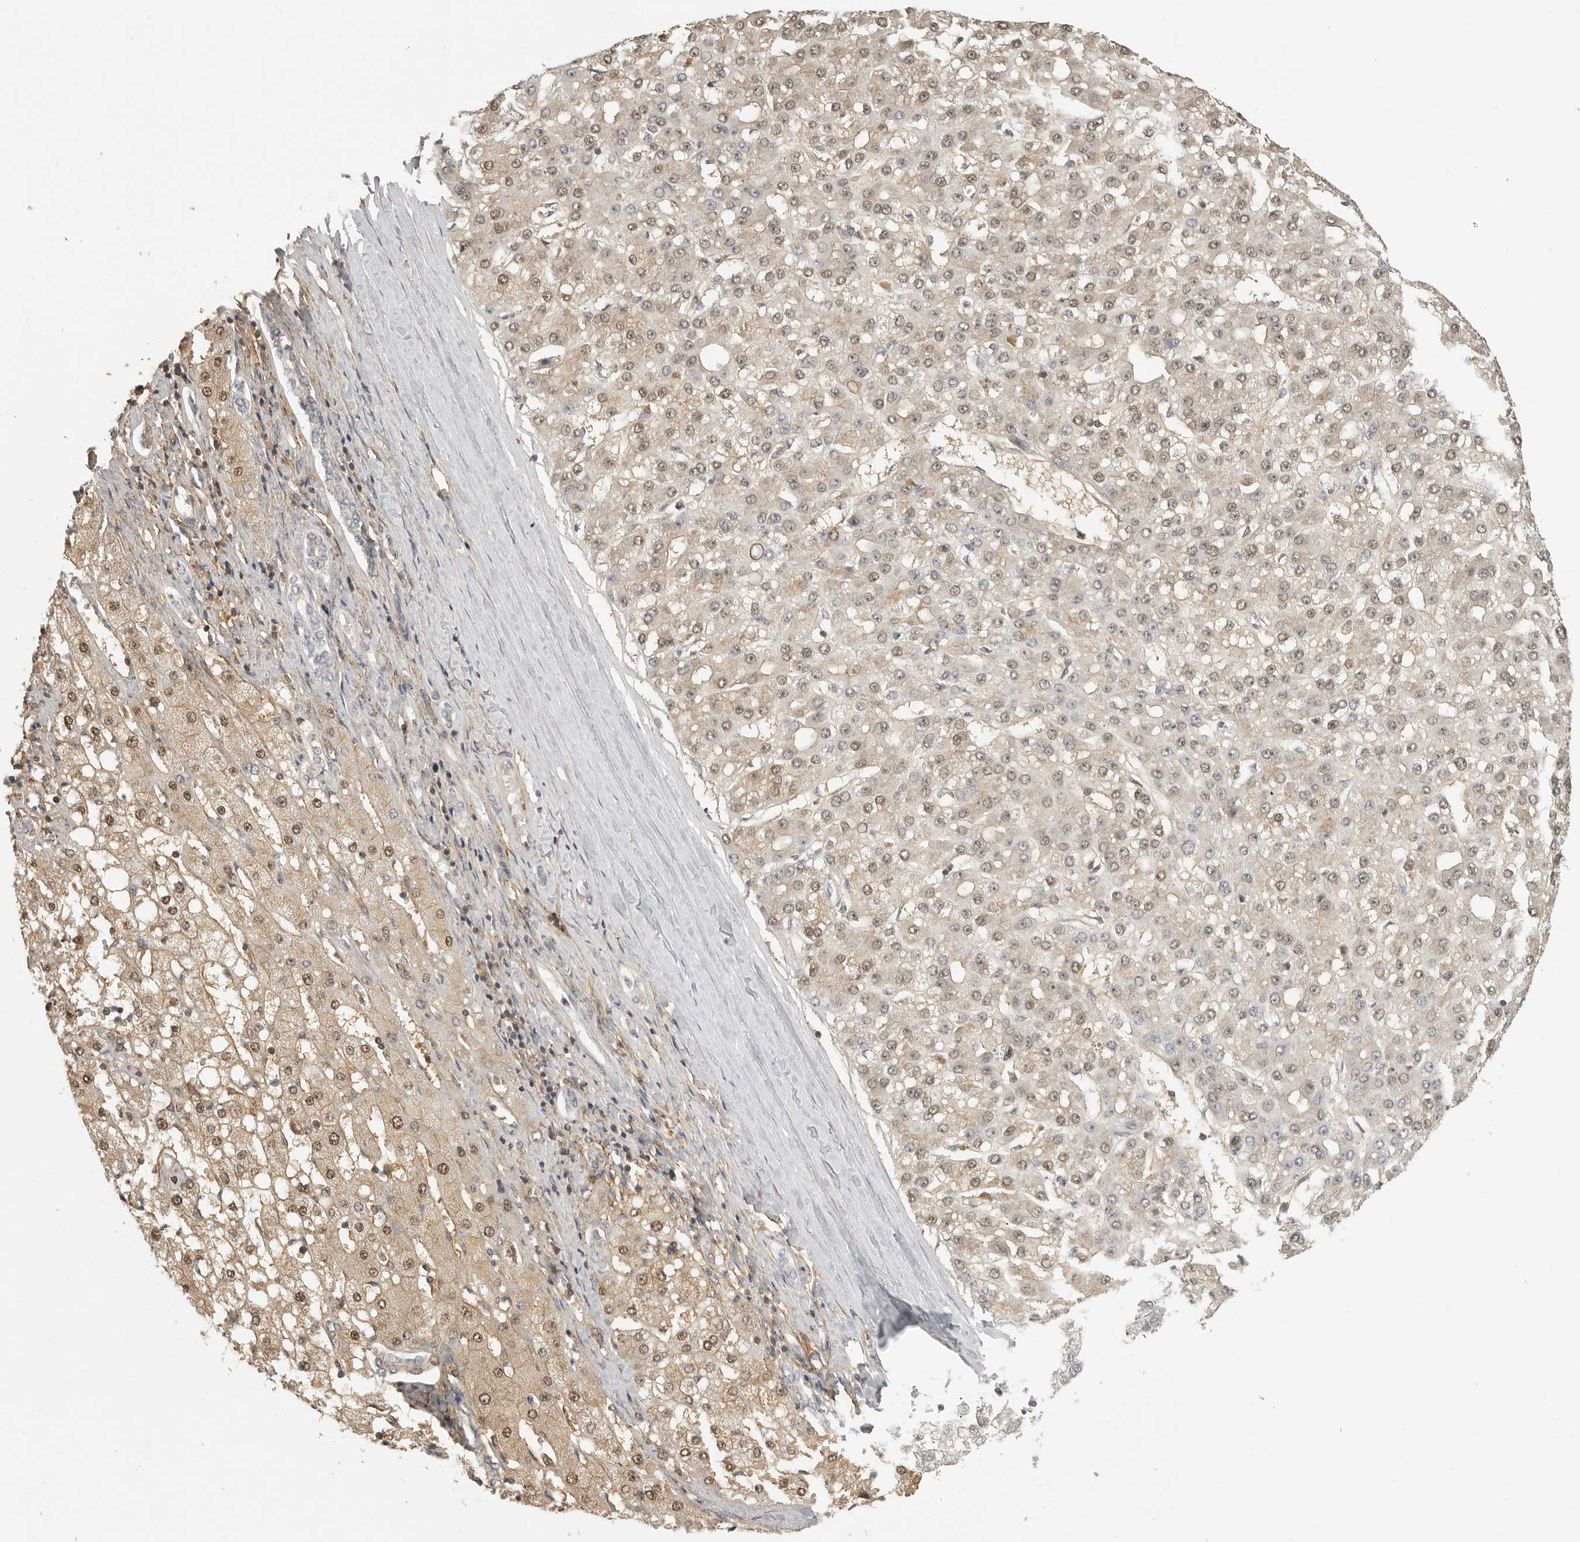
{"staining": {"intensity": "weak", "quantity": ">75%", "location": "cytoplasmic/membranous,nuclear"}, "tissue": "liver cancer", "cell_type": "Tumor cells", "image_type": "cancer", "snomed": [{"axis": "morphology", "description": "Carcinoma, Hepatocellular, NOS"}, {"axis": "topography", "description": "Liver"}], "caption": "Tumor cells demonstrate low levels of weak cytoplasmic/membranous and nuclear positivity in about >75% of cells in human liver hepatocellular carcinoma.", "gene": "UROD", "patient": {"sex": "male", "age": 67}}